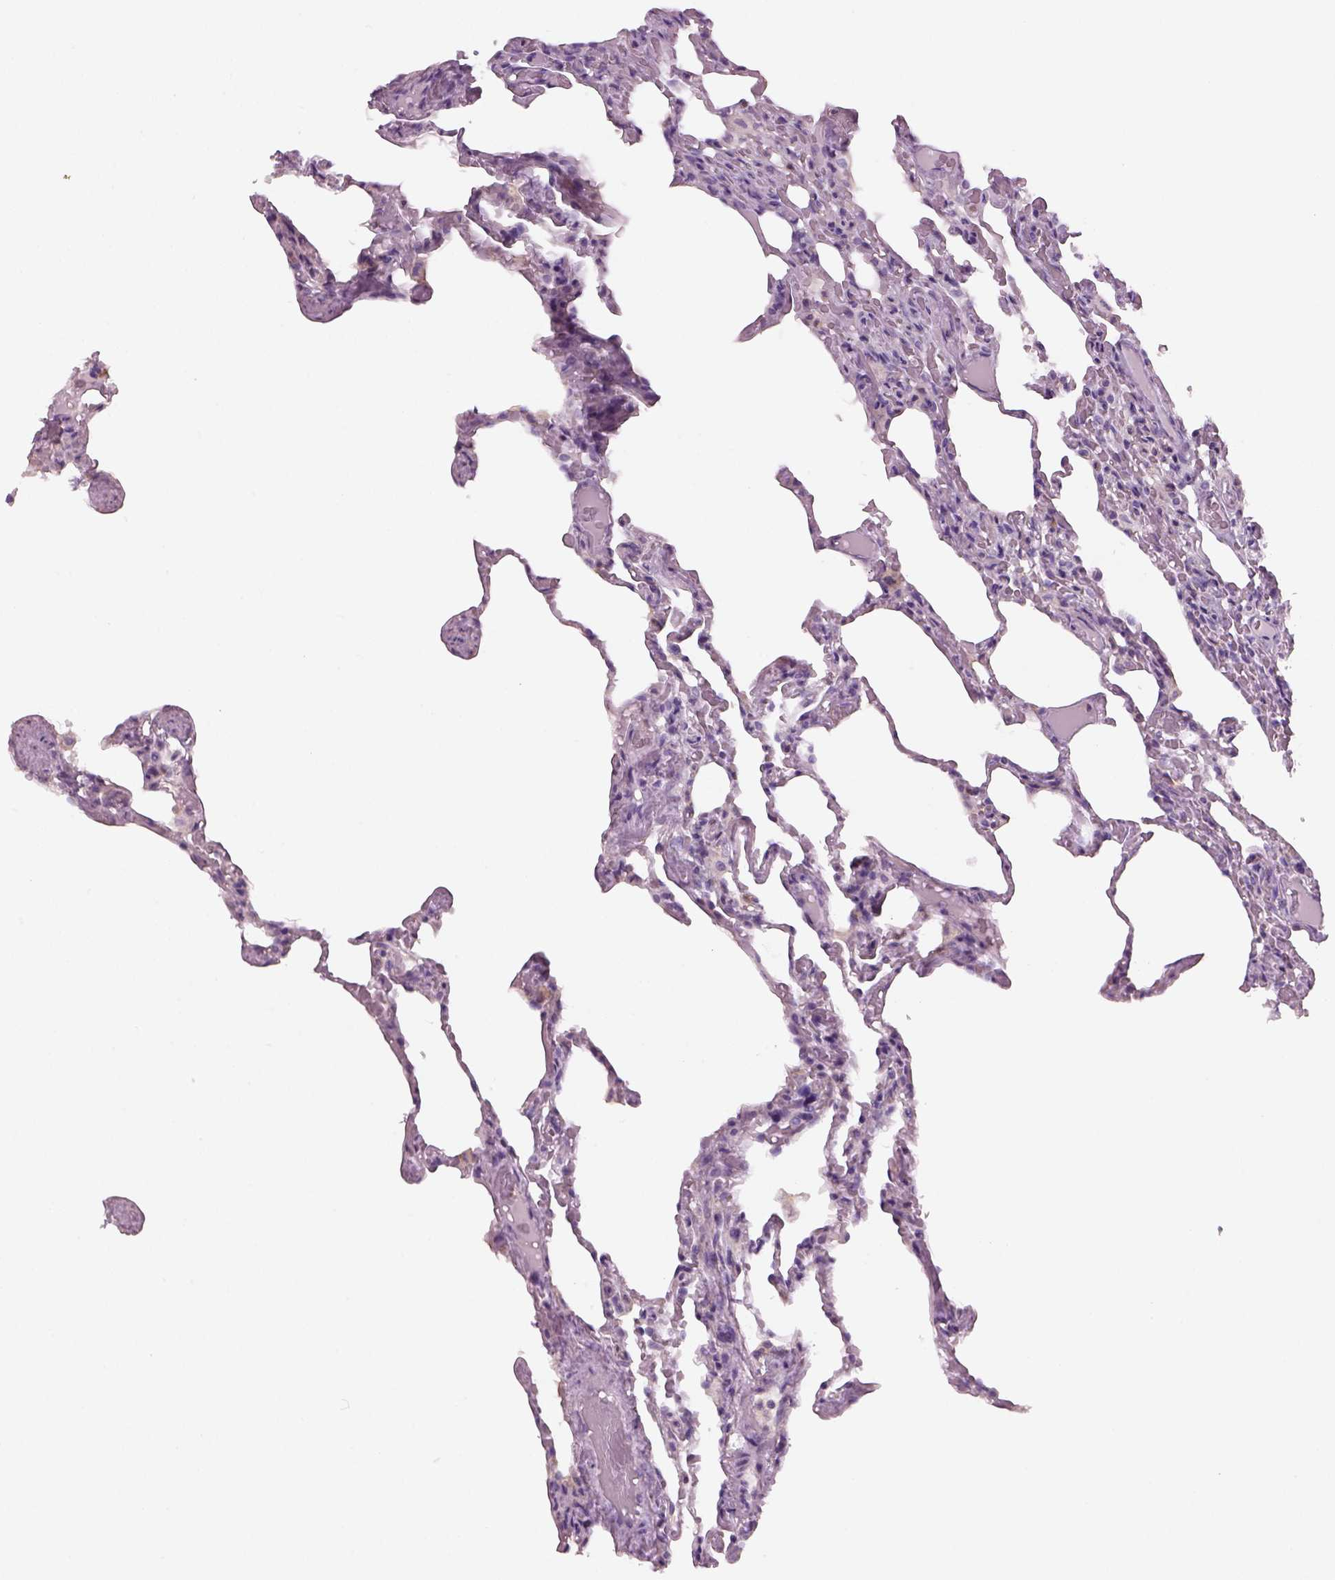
{"staining": {"intensity": "negative", "quantity": "none", "location": "none"}, "tissue": "lung", "cell_type": "Alveolar cells", "image_type": "normal", "snomed": [{"axis": "morphology", "description": "Normal tissue, NOS"}, {"axis": "topography", "description": "Lung"}], "caption": "Human lung stained for a protein using immunohistochemistry (IHC) demonstrates no staining in alveolar cells.", "gene": "SLC1A7", "patient": {"sex": "female", "age": 43}}